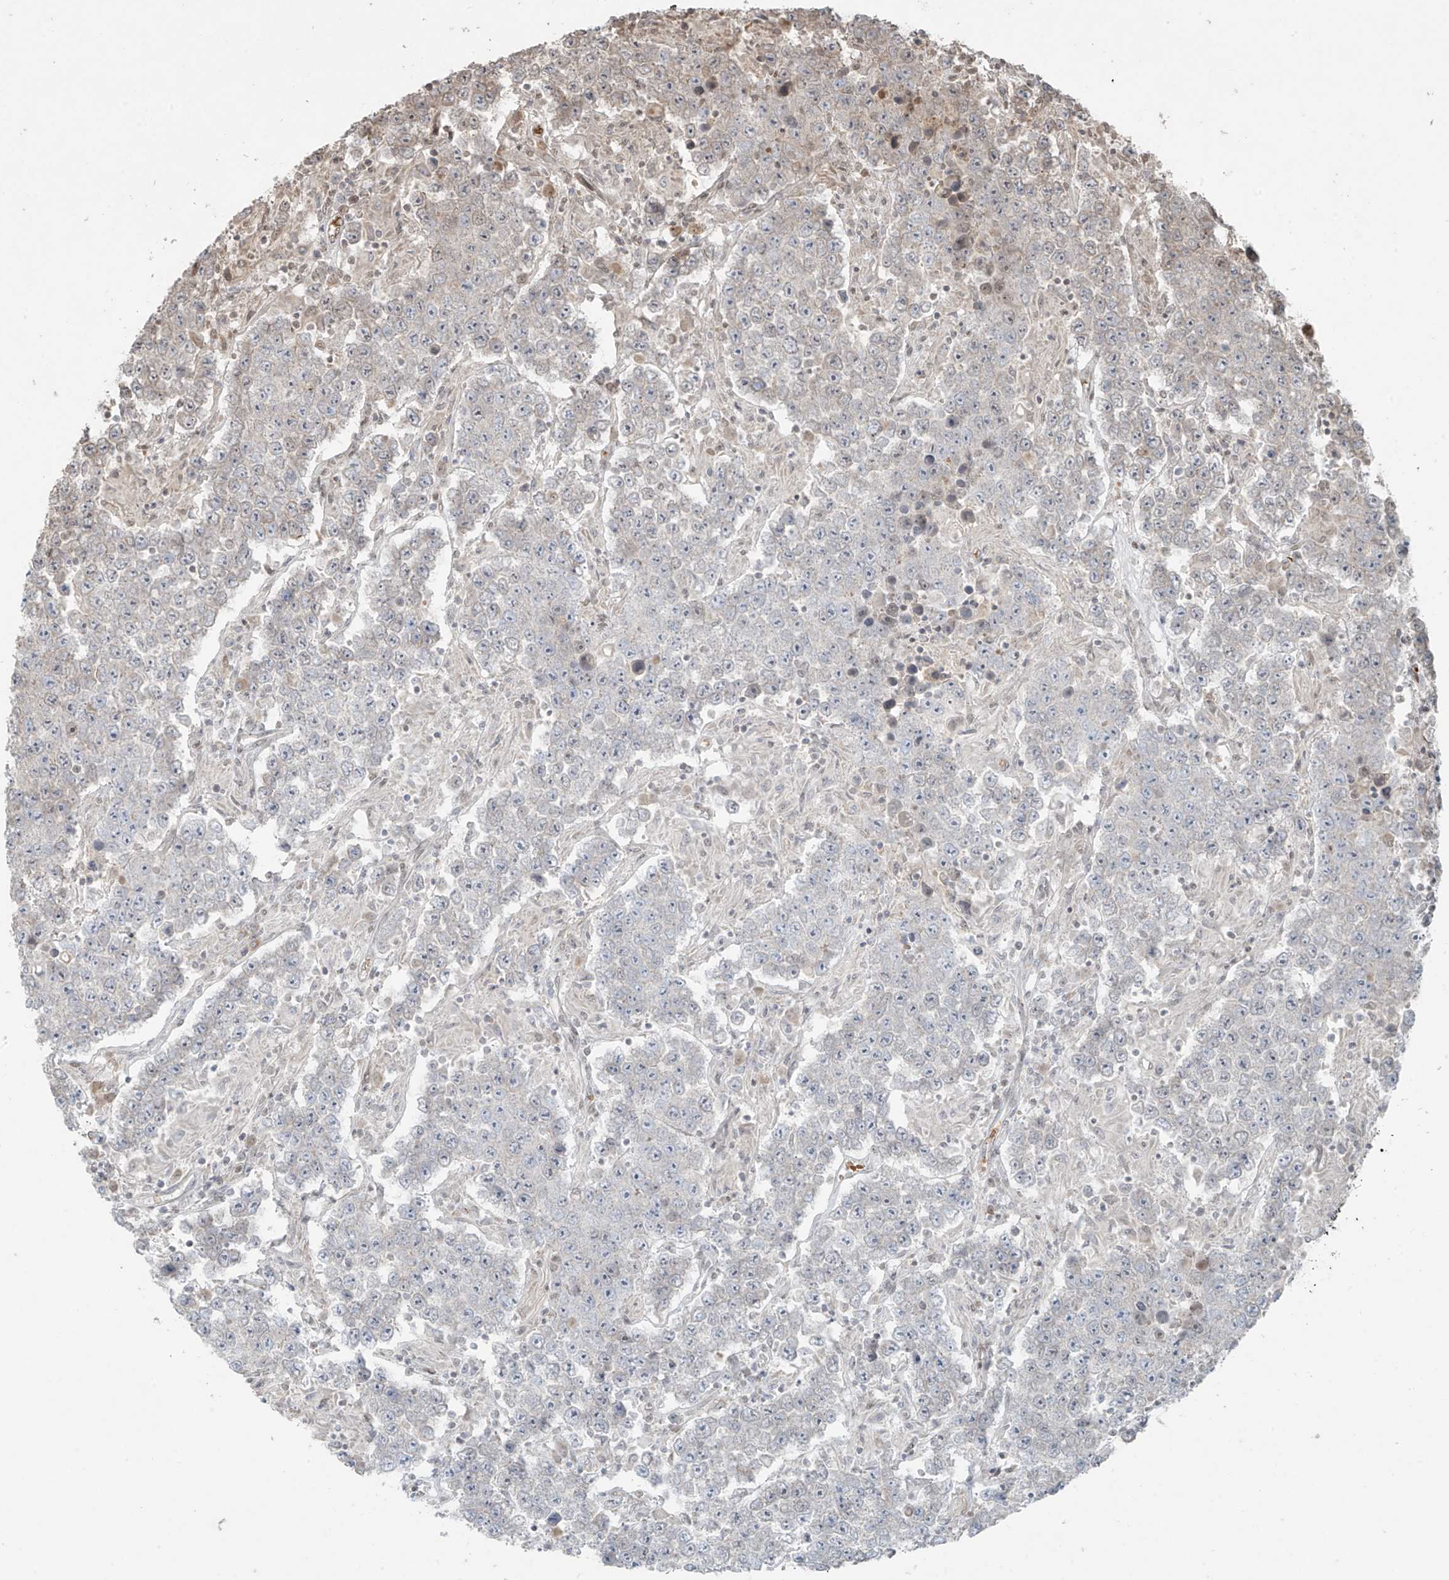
{"staining": {"intensity": "negative", "quantity": "none", "location": "none"}, "tissue": "testis cancer", "cell_type": "Tumor cells", "image_type": "cancer", "snomed": [{"axis": "morphology", "description": "Normal tissue, NOS"}, {"axis": "morphology", "description": "Urothelial carcinoma, High grade"}, {"axis": "morphology", "description": "Seminoma, NOS"}, {"axis": "morphology", "description": "Carcinoma, Embryonal, NOS"}, {"axis": "topography", "description": "Urinary bladder"}, {"axis": "topography", "description": "Testis"}], "caption": "Human testis embryonal carcinoma stained for a protein using immunohistochemistry displays no staining in tumor cells.", "gene": "TTC22", "patient": {"sex": "male", "age": 41}}